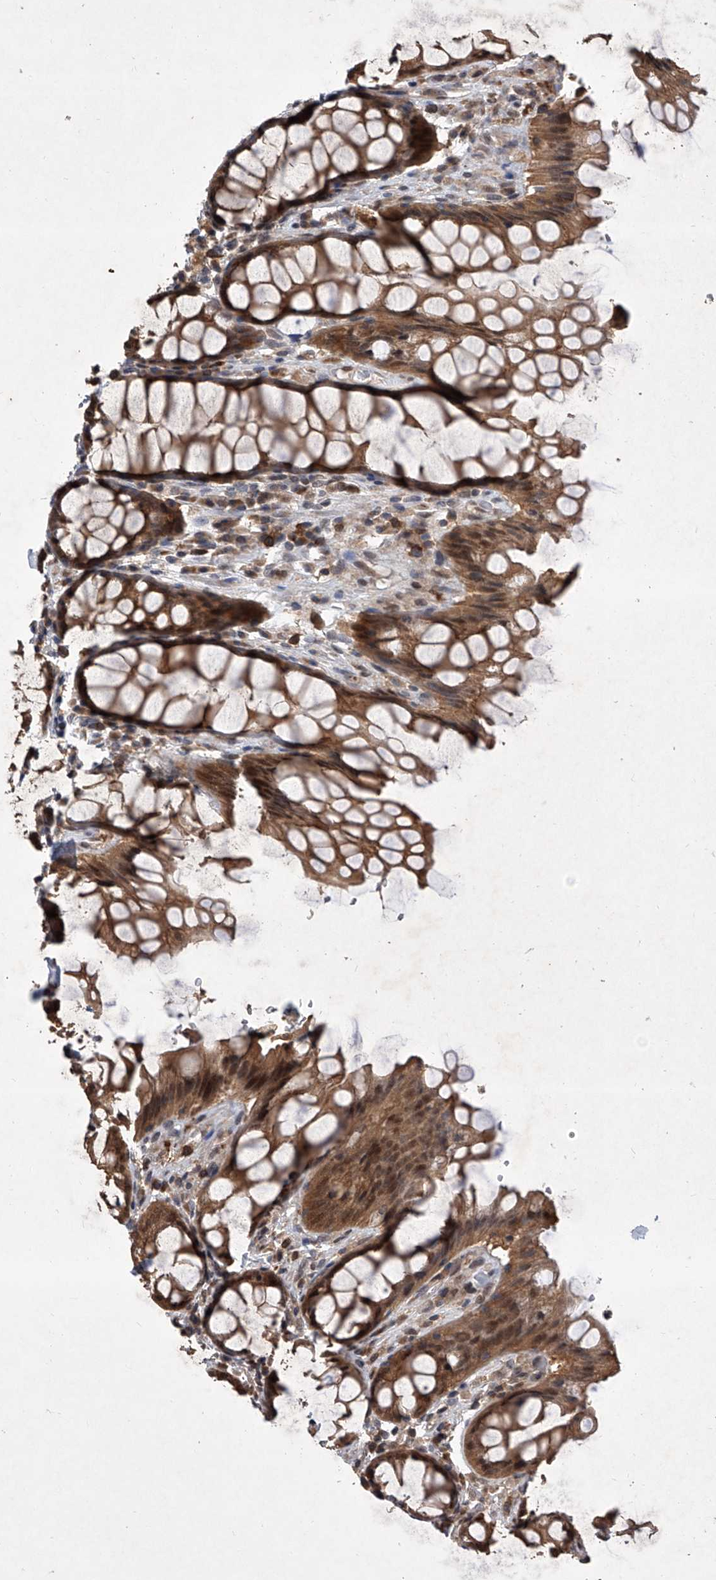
{"staining": {"intensity": "moderate", "quantity": ">75%", "location": "cytoplasmic/membranous,nuclear"}, "tissue": "rectum", "cell_type": "Glandular cells", "image_type": "normal", "snomed": [{"axis": "morphology", "description": "Normal tissue, NOS"}, {"axis": "topography", "description": "Rectum"}], "caption": "Glandular cells reveal moderate cytoplasmic/membranous,nuclear positivity in approximately >75% of cells in normal rectum.", "gene": "BHLHE23", "patient": {"sex": "male", "age": 64}}